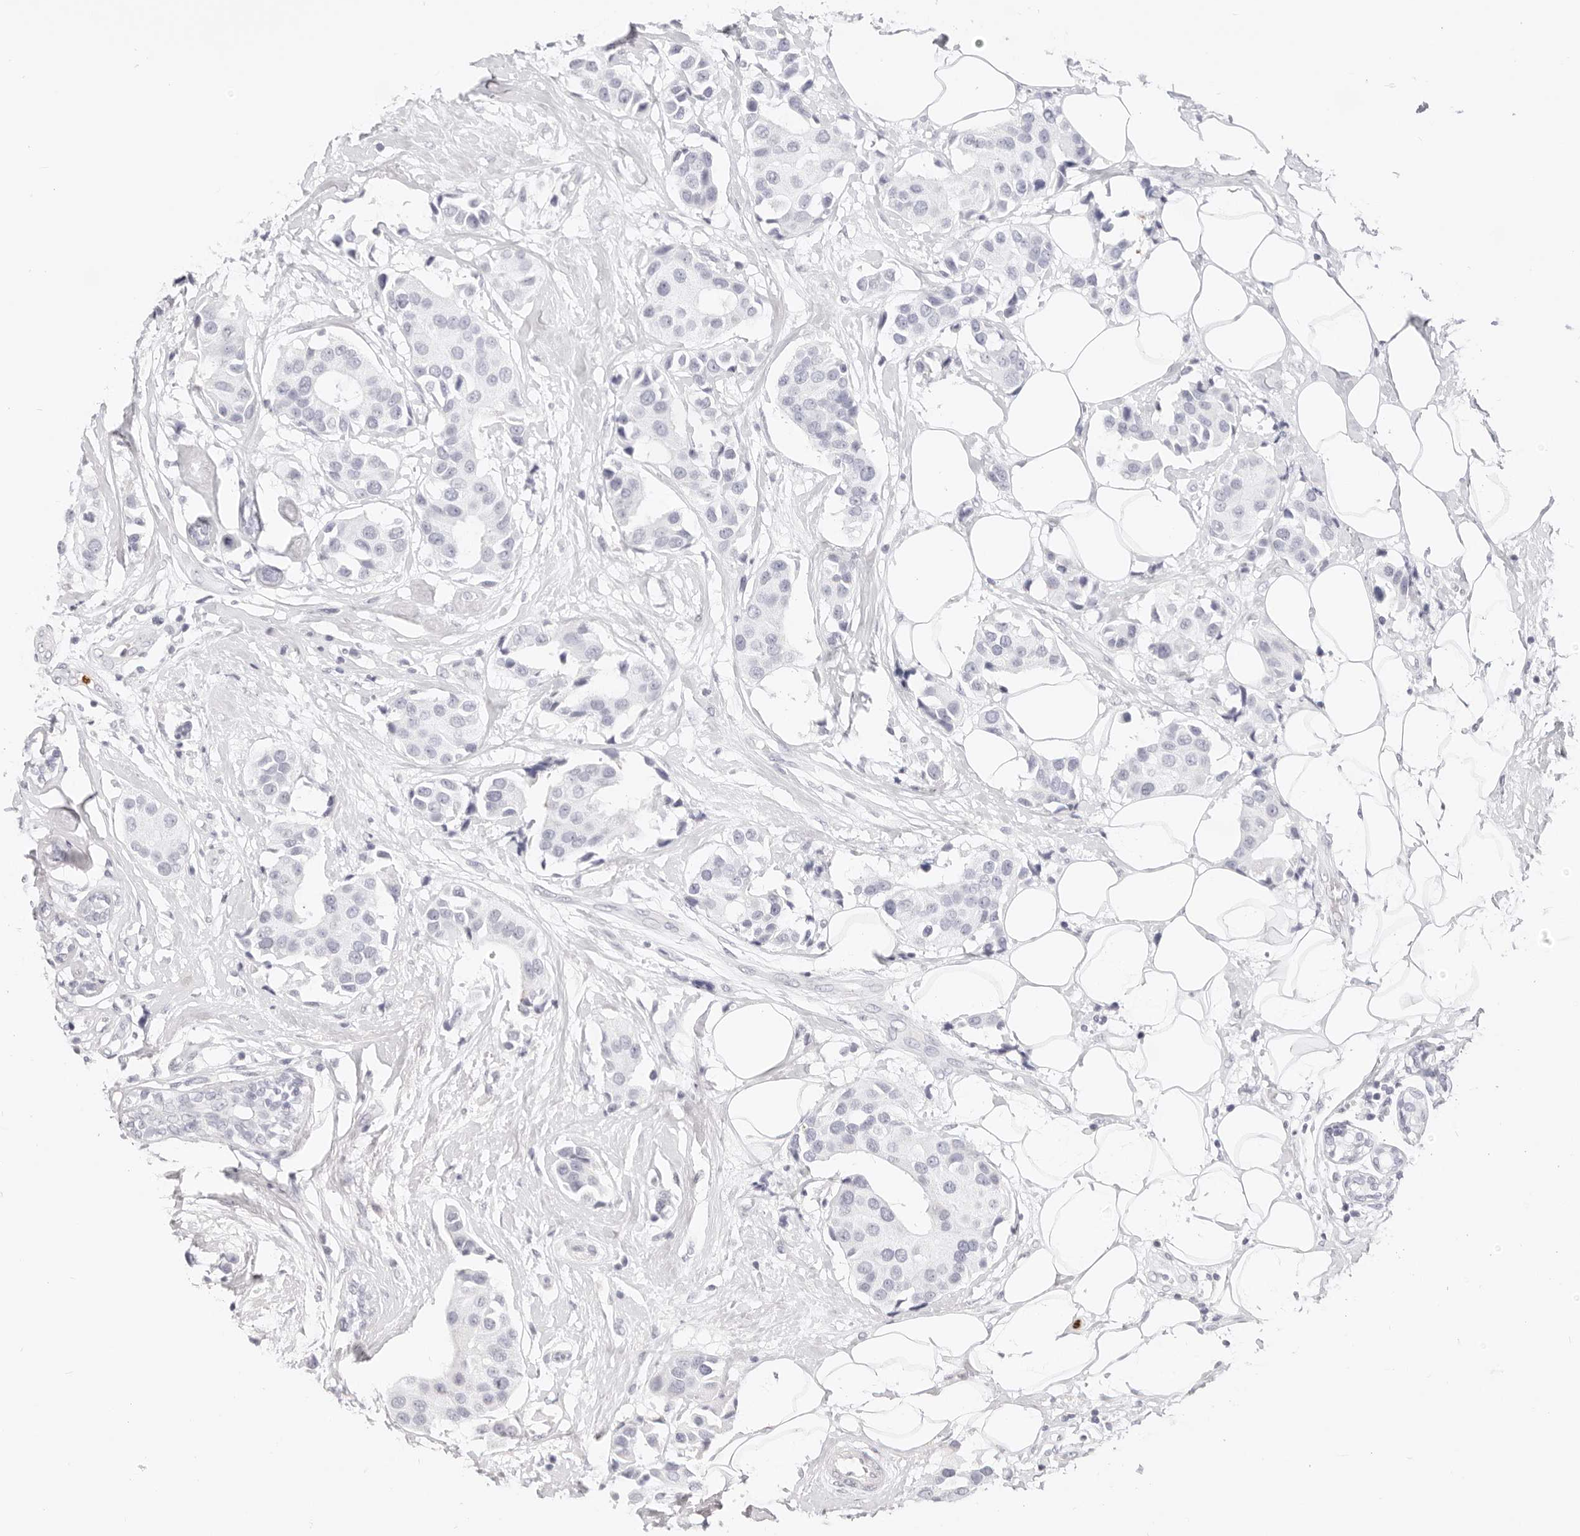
{"staining": {"intensity": "negative", "quantity": "none", "location": "none"}, "tissue": "breast cancer", "cell_type": "Tumor cells", "image_type": "cancer", "snomed": [{"axis": "morphology", "description": "Normal tissue, NOS"}, {"axis": "morphology", "description": "Duct carcinoma"}, {"axis": "topography", "description": "Breast"}], "caption": "IHC histopathology image of neoplastic tissue: breast cancer (infiltrating ductal carcinoma) stained with DAB reveals no significant protein expression in tumor cells. (IHC, brightfield microscopy, high magnification).", "gene": "CAMP", "patient": {"sex": "female", "age": 39}}